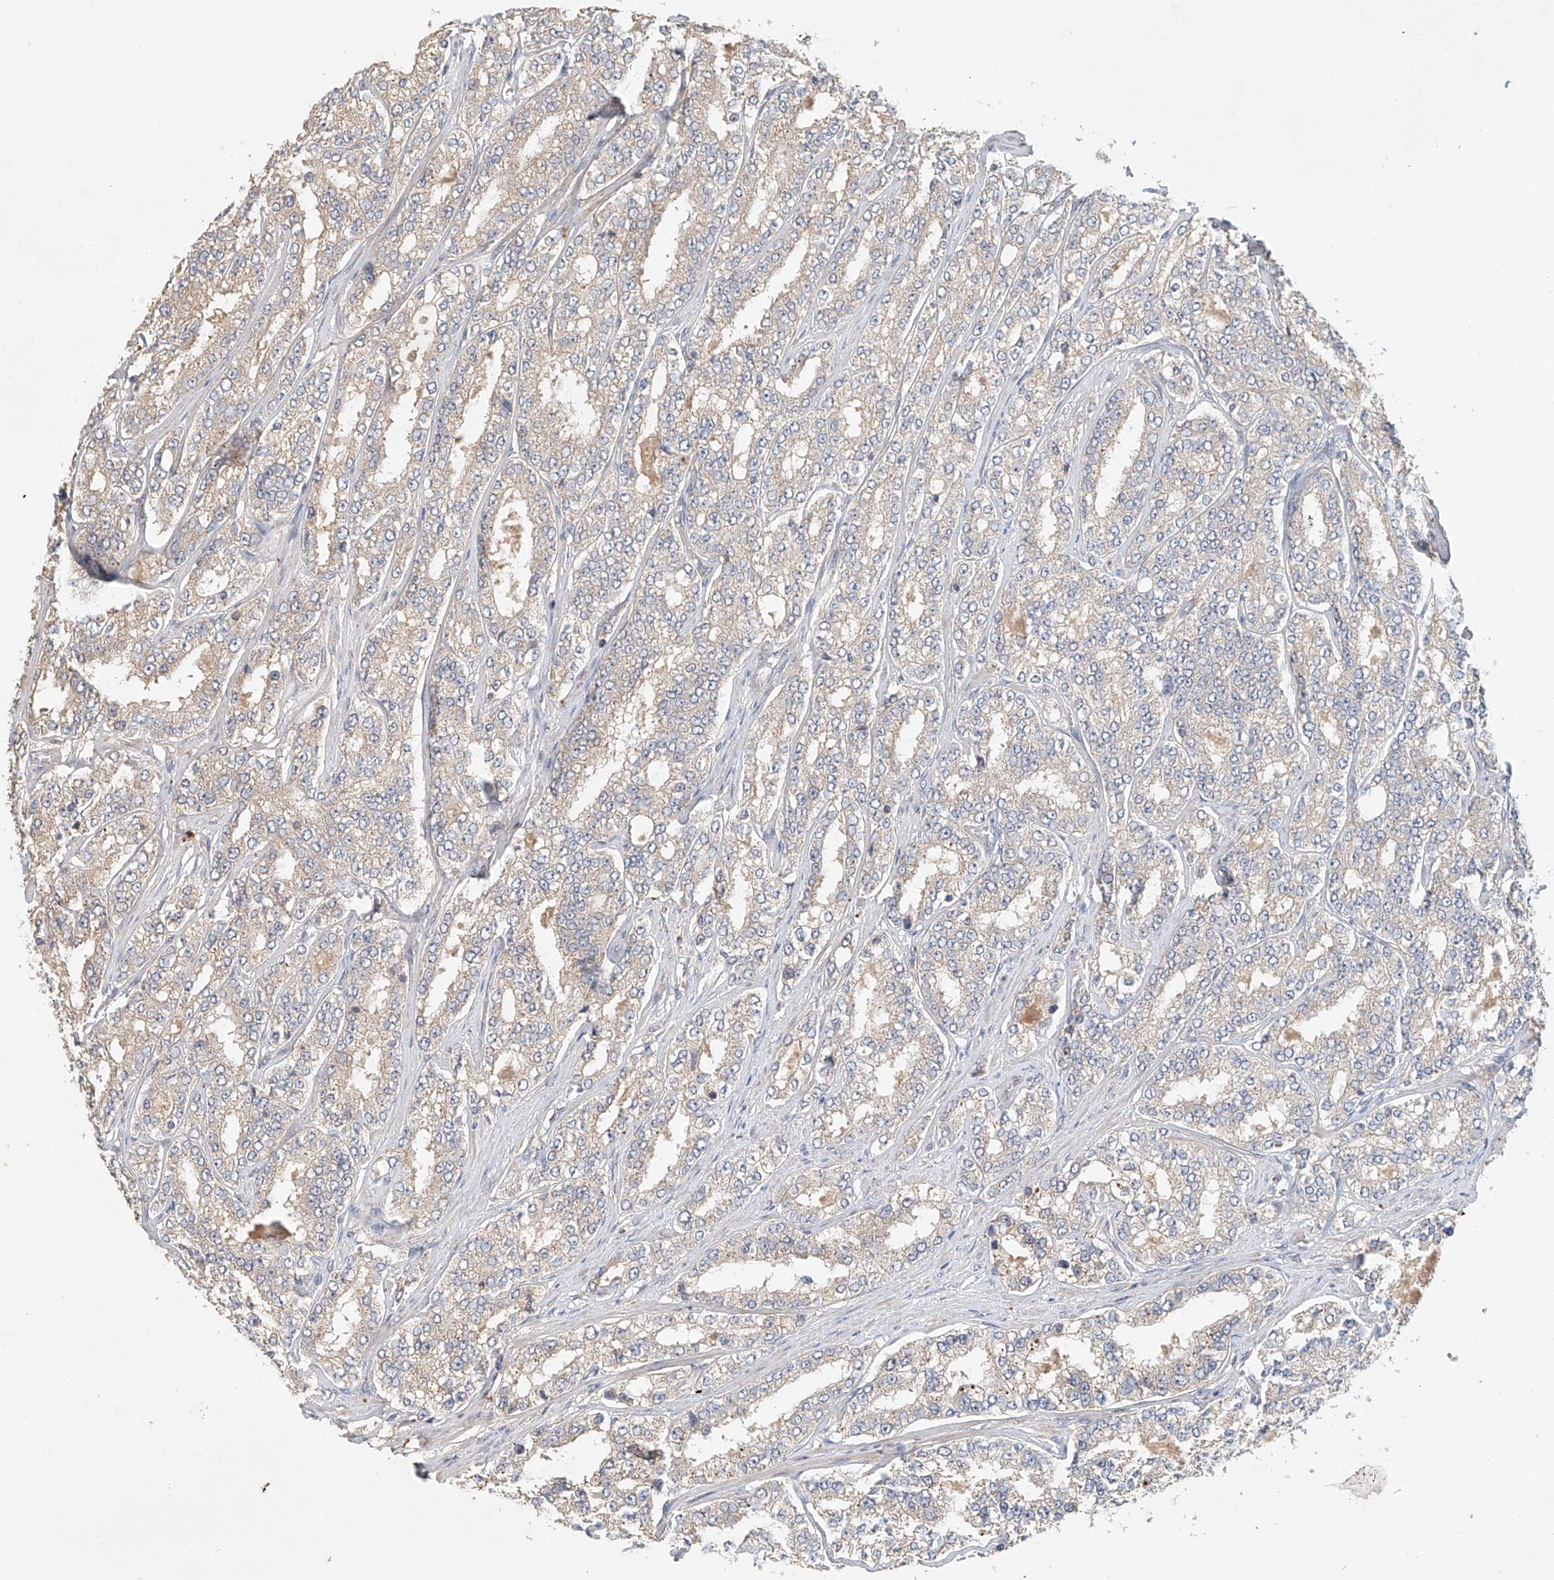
{"staining": {"intensity": "negative", "quantity": "none", "location": "none"}, "tissue": "prostate cancer", "cell_type": "Tumor cells", "image_type": "cancer", "snomed": [{"axis": "morphology", "description": "Normal tissue, NOS"}, {"axis": "morphology", "description": "Adenocarcinoma, High grade"}, {"axis": "topography", "description": "Prostate"}], "caption": "Histopathology image shows no protein staining in tumor cells of adenocarcinoma (high-grade) (prostate) tissue.", "gene": "GNB1L", "patient": {"sex": "male", "age": 83}}